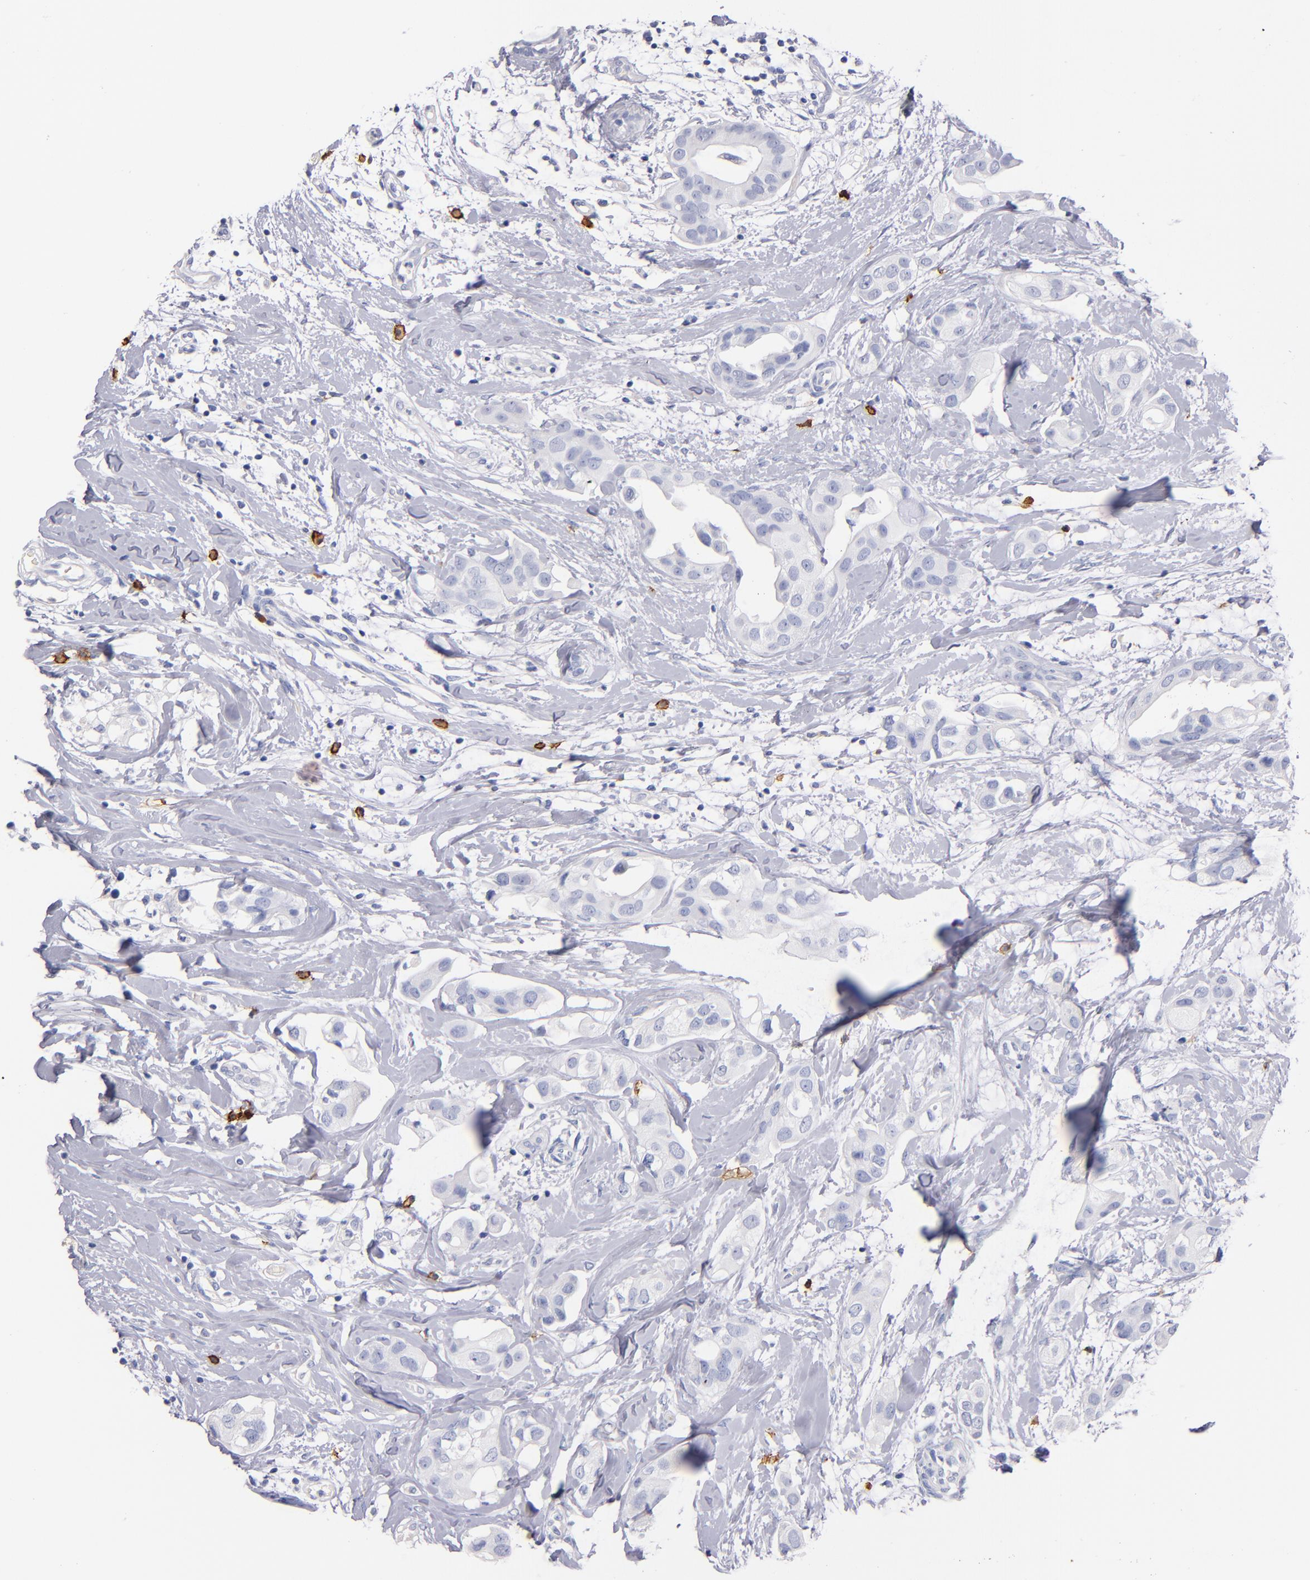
{"staining": {"intensity": "negative", "quantity": "none", "location": "none"}, "tissue": "breast cancer", "cell_type": "Tumor cells", "image_type": "cancer", "snomed": [{"axis": "morphology", "description": "Duct carcinoma"}, {"axis": "topography", "description": "Breast"}], "caption": "An IHC image of breast invasive ductal carcinoma is shown. There is no staining in tumor cells of breast invasive ductal carcinoma. (DAB IHC with hematoxylin counter stain).", "gene": "KIT", "patient": {"sex": "female", "age": 40}}